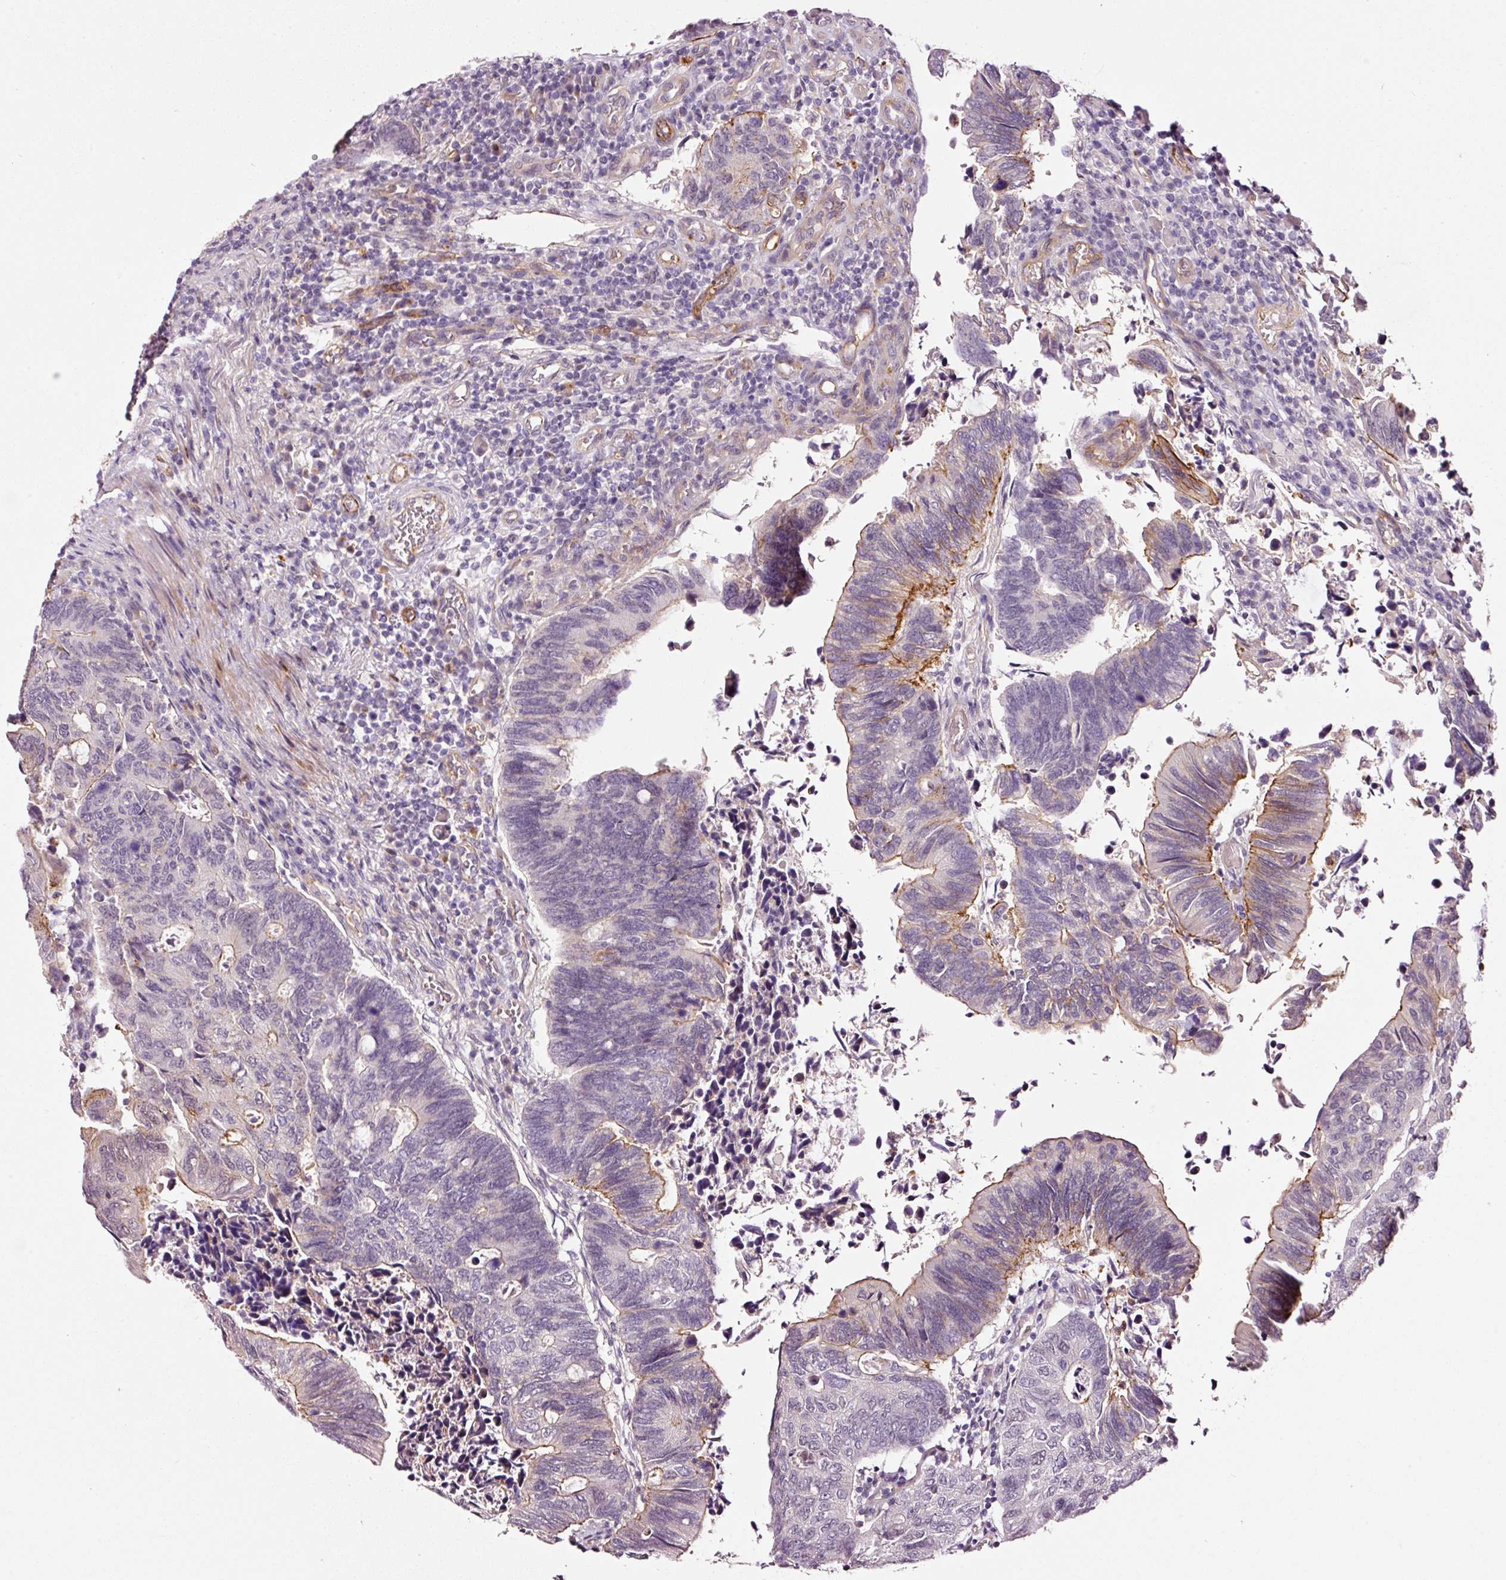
{"staining": {"intensity": "weak", "quantity": "<25%", "location": "cytoplasmic/membranous"}, "tissue": "colorectal cancer", "cell_type": "Tumor cells", "image_type": "cancer", "snomed": [{"axis": "morphology", "description": "Adenocarcinoma, NOS"}, {"axis": "topography", "description": "Colon"}], "caption": "Protein analysis of adenocarcinoma (colorectal) reveals no significant positivity in tumor cells.", "gene": "ABCB4", "patient": {"sex": "male", "age": 87}}